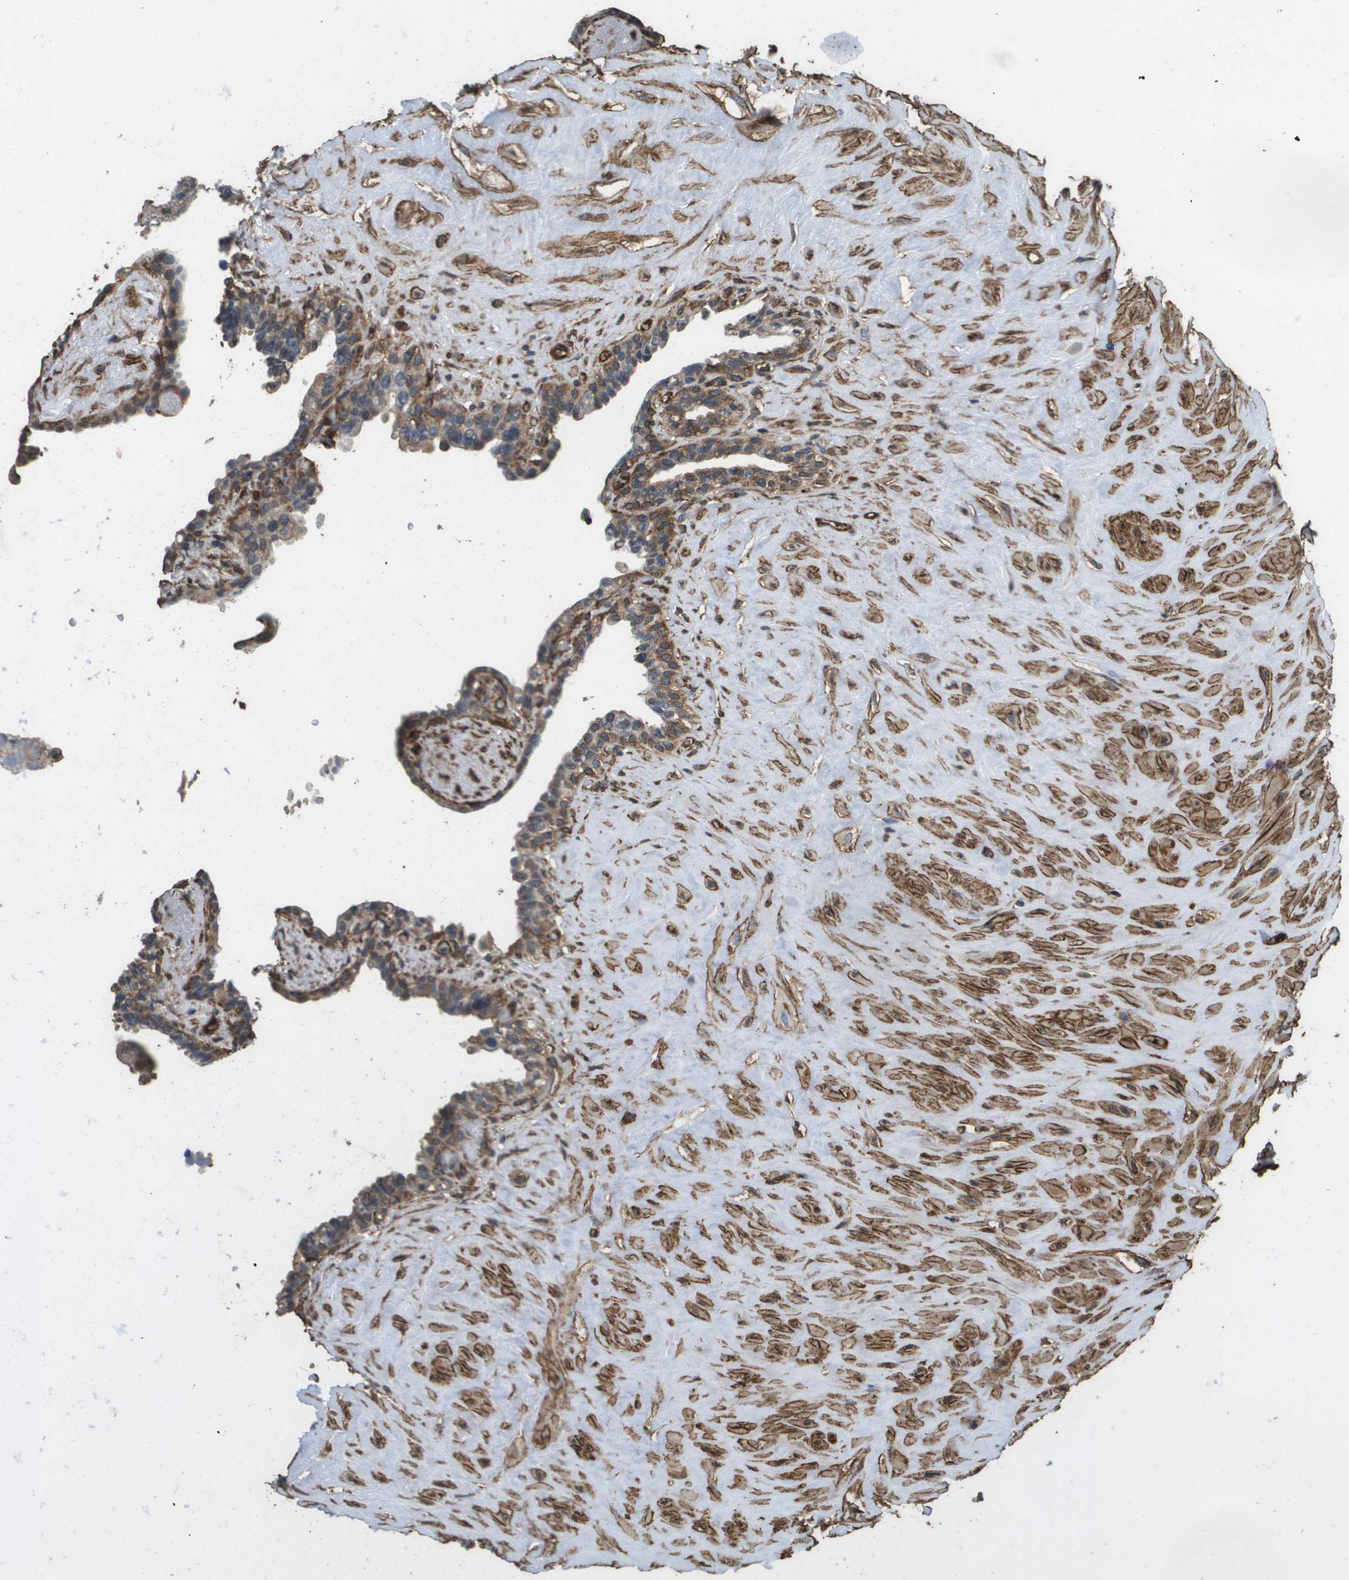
{"staining": {"intensity": "moderate", "quantity": ">75%", "location": "cytoplasmic/membranous,nuclear"}, "tissue": "seminal vesicle", "cell_type": "Glandular cells", "image_type": "normal", "snomed": [{"axis": "morphology", "description": "Normal tissue, NOS"}, {"axis": "topography", "description": "Seminal veicle"}], "caption": "A photomicrograph showing moderate cytoplasmic/membranous,nuclear positivity in approximately >75% of glandular cells in benign seminal vesicle, as visualized by brown immunohistochemical staining.", "gene": "AAMP", "patient": {"sex": "male", "age": 63}}